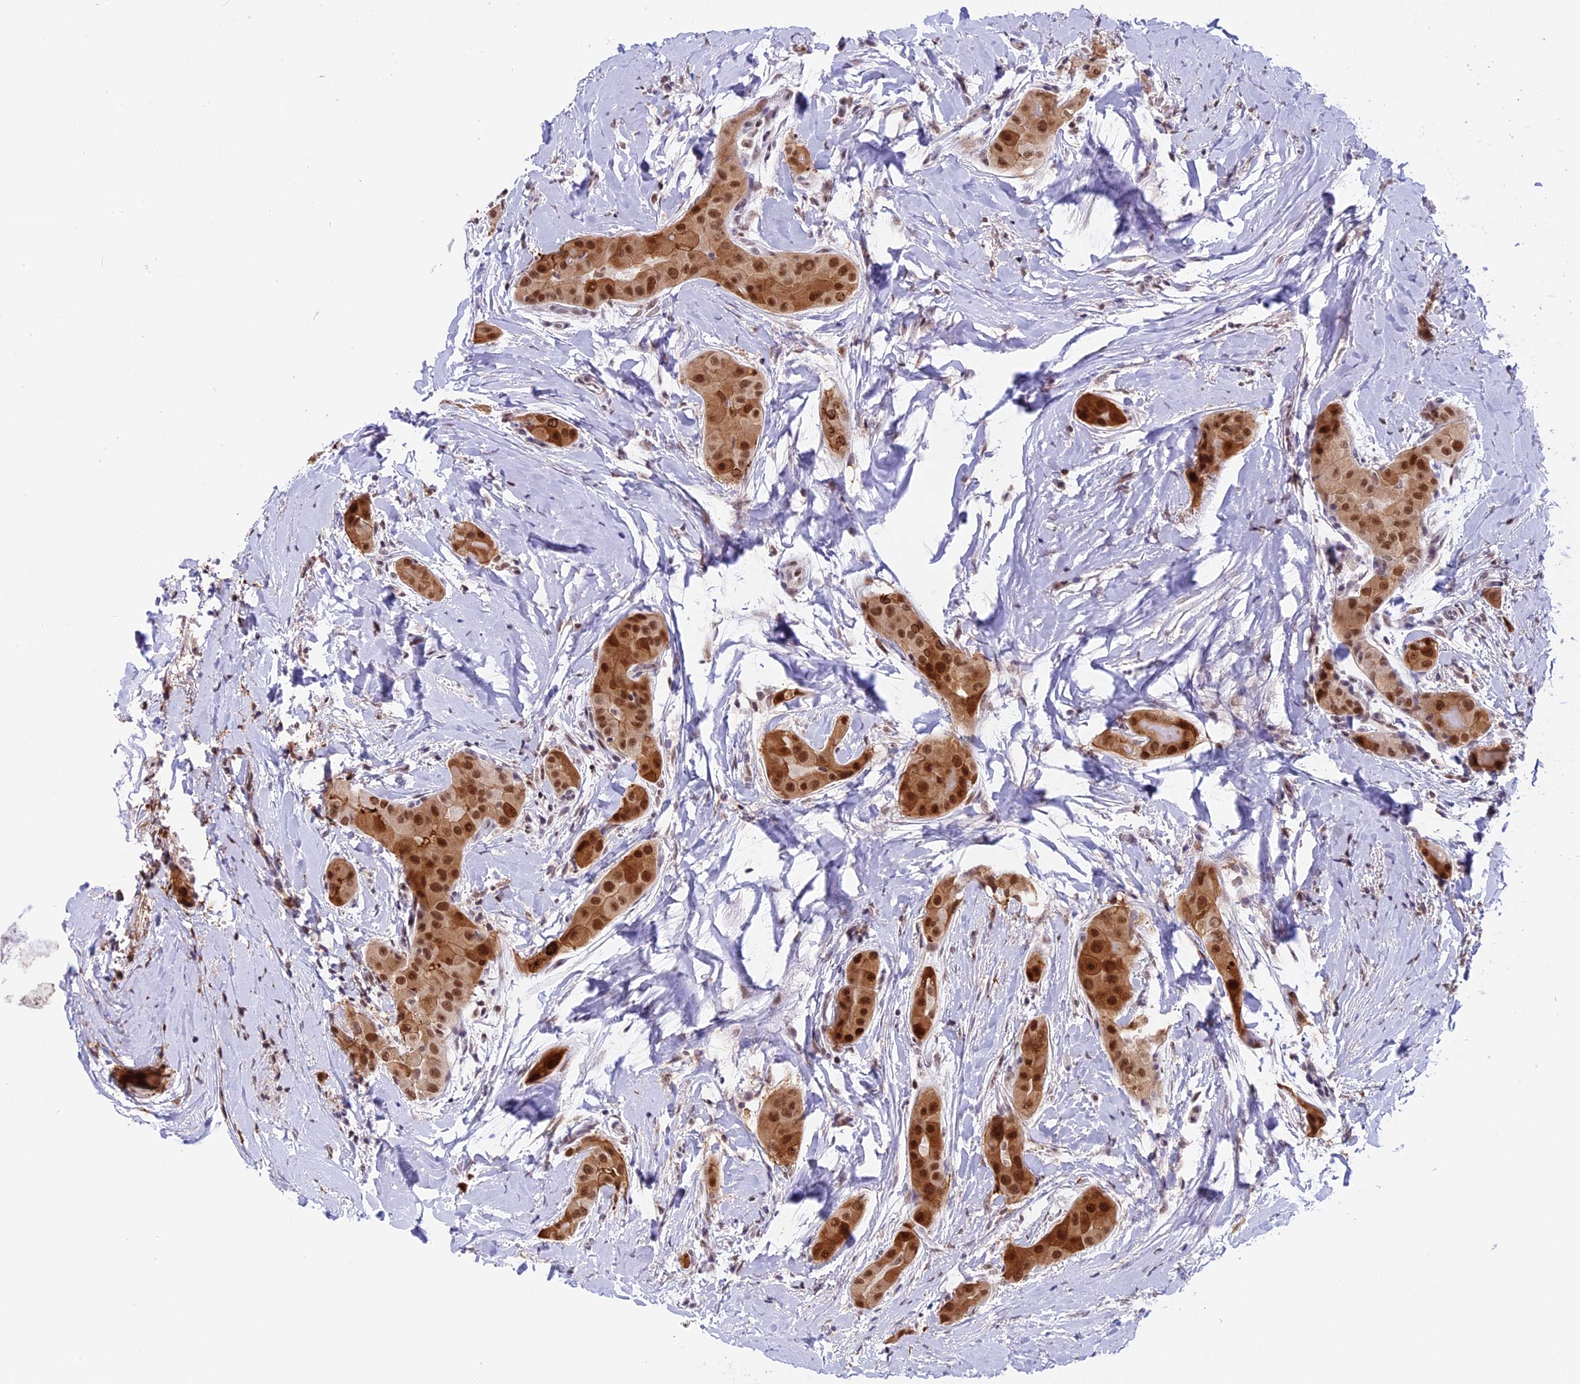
{"staining": {"intensity": "moderate", "quantity": ">75%", "location": "cytoplasmic/membranous,nuclear"}, "tissue": "thyroid cancer", "cell_type": "Tumor cells", "image_type": "cancer", "snomed": [{"axis": "morphology", "description": "Papillary adenocarcinoma, NOS"}, {"axis": "topography", "description": "Thyroid gland"}], "caption": "An image of human papillary adenocarcinoma (thyroid) stained for a protein exhibits moderate cytoplasmic/membranous and nuclear brown staining in tumor cells.", "gene": "TADA3", "patient": {"sex": "male", "age": 33}}